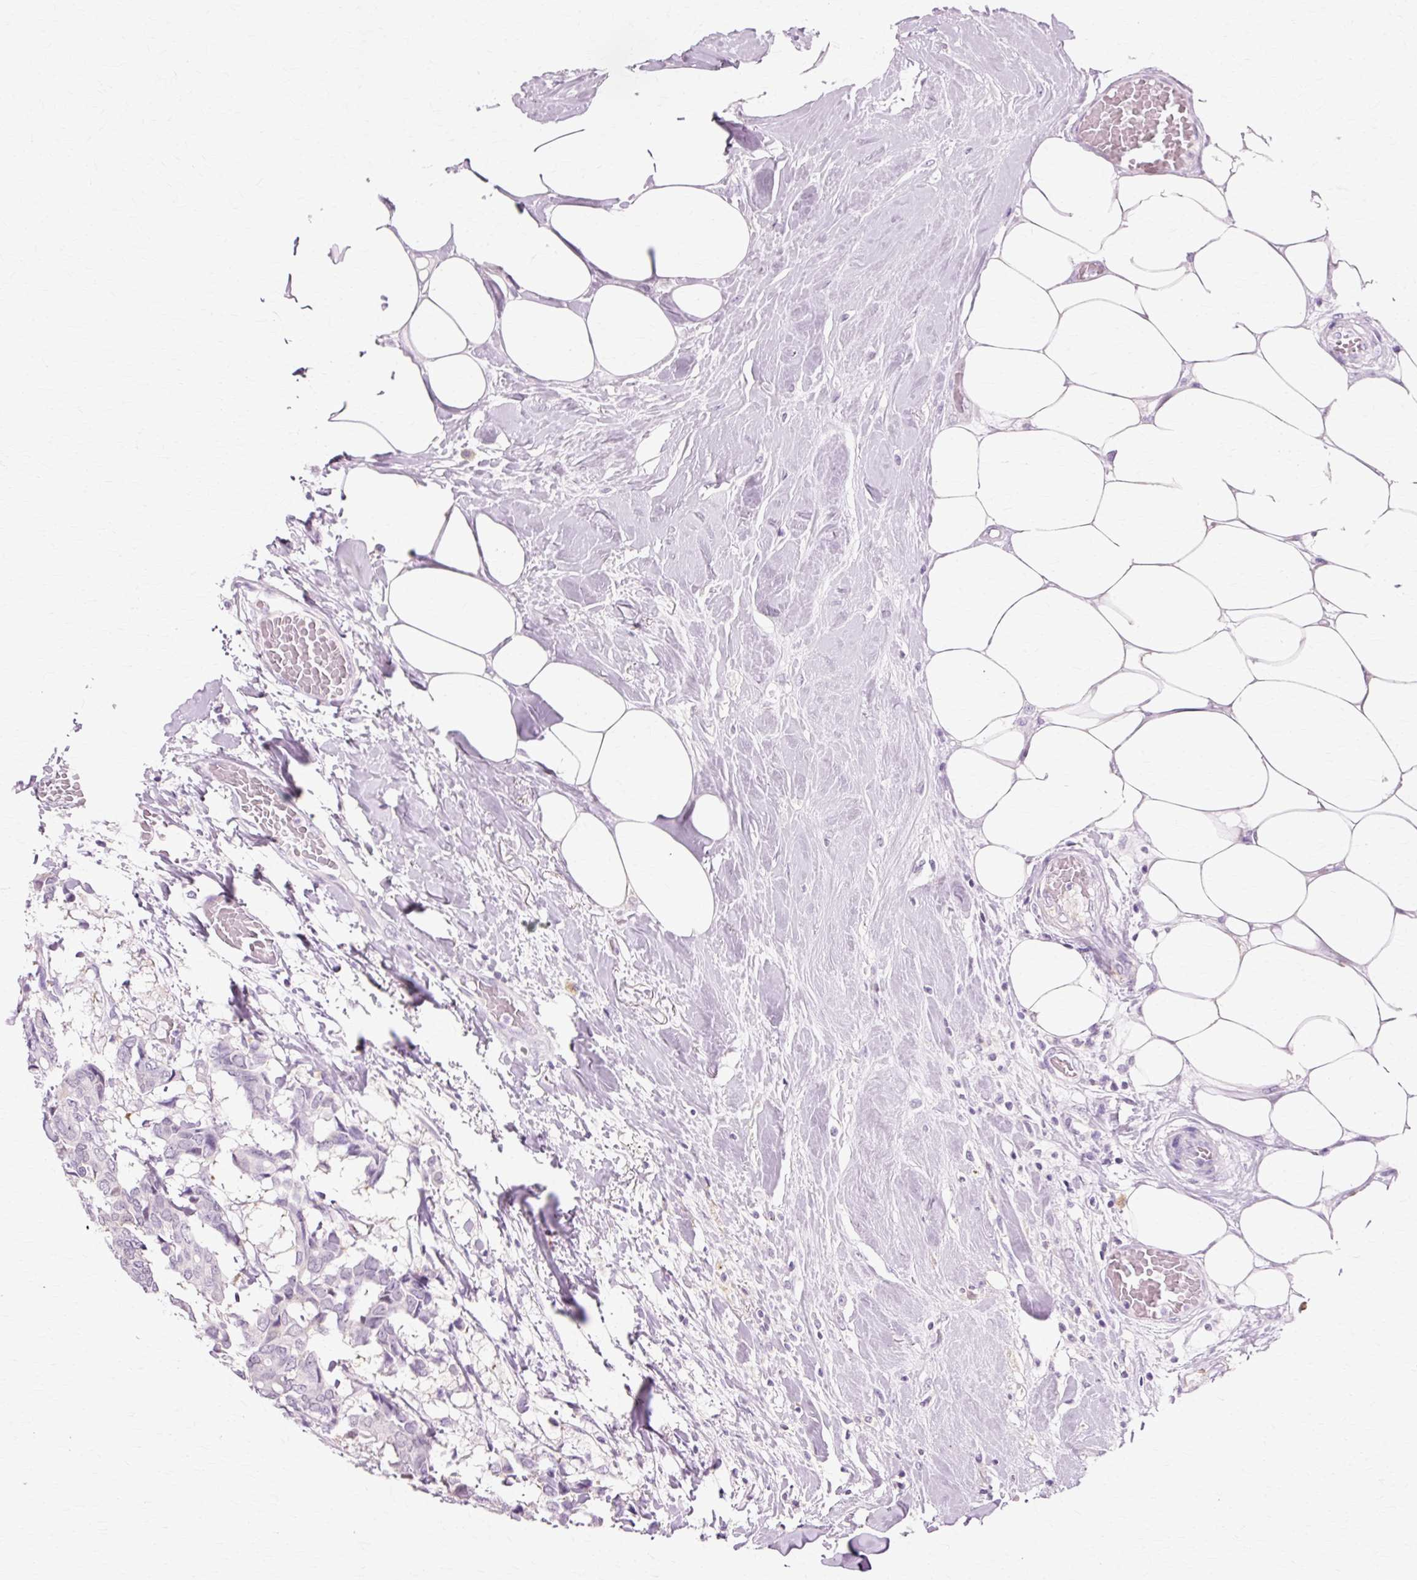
{"staining": {"intensity": "negative", "quantity": "none", "location": "none"}, "tissue": "breast cancer", "cell_type": "Tumor cells", "image_type": "cancer", "snomed": [{"axis": "morphology", "description": "Duct carcinoma"}, {"axis": "topography", "description": "Breast"}], "caption": "IHC image of human breast infiltrating ductal carcinoma stained for a protein (brown), which reveals no positivity in tumor cells.", "gene": "VN1R2", "patient": {"sex": "female", "age": 75}}